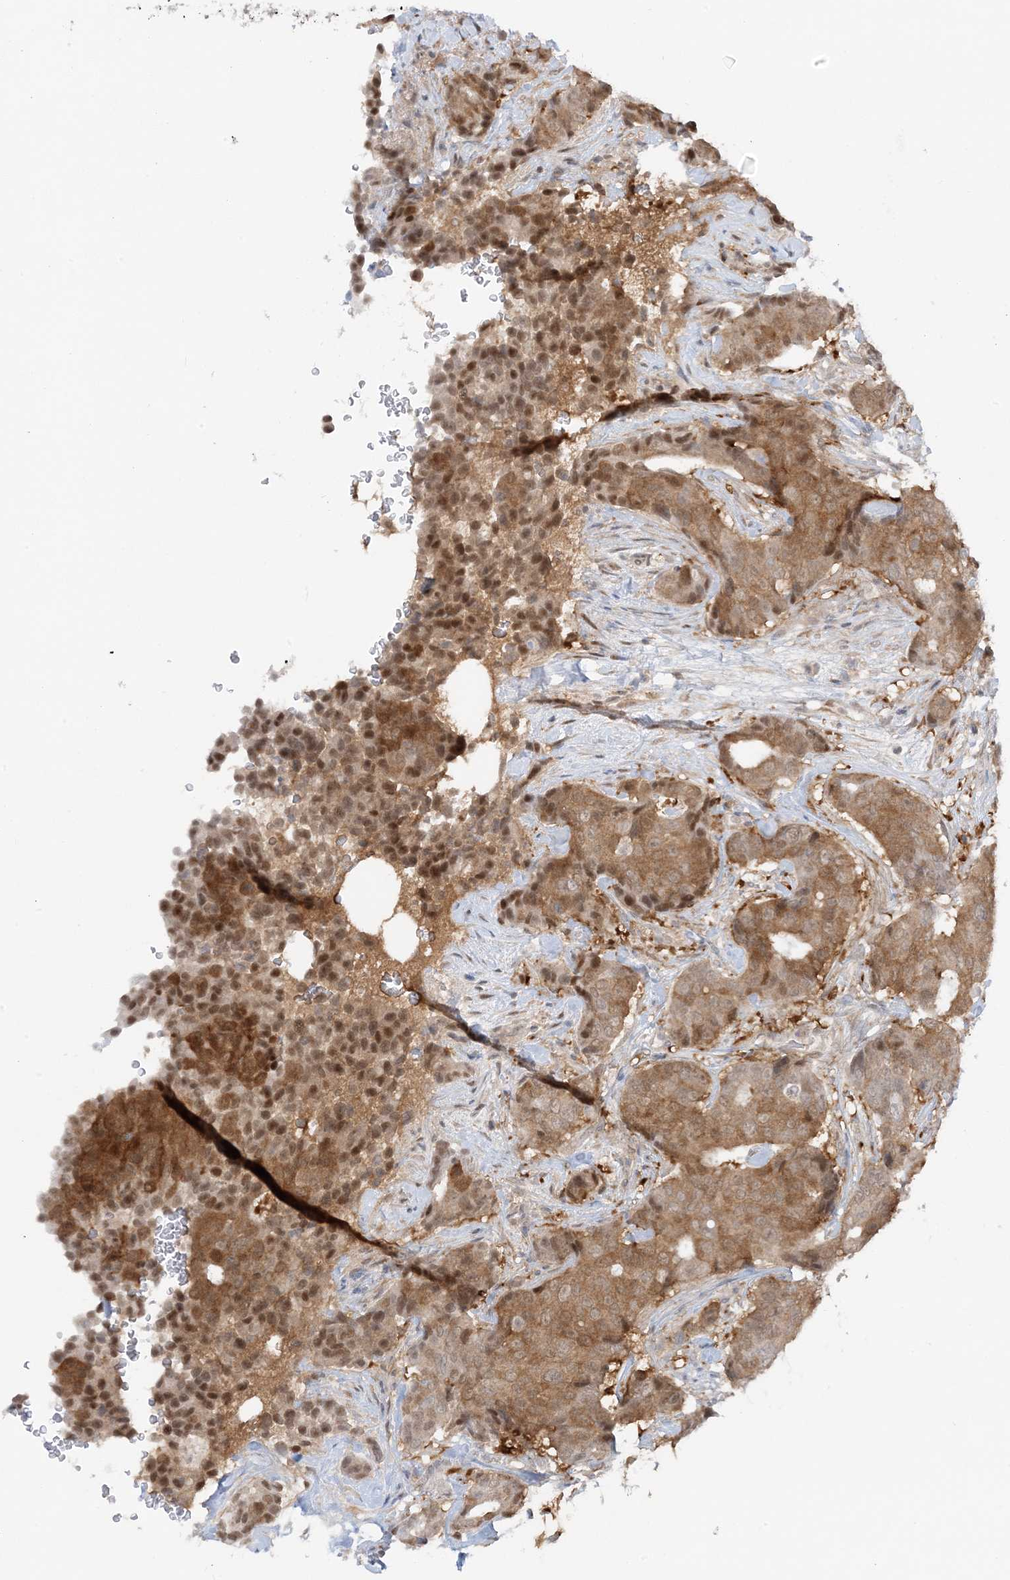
{"staining": {"intensity": "moderate", "quantity": ">75%", "location": "cytoplasmic/membranous"}, "tissue": "breast cancer", "cell_type": "Tumor cells", "image_type": "cancer", "snomed": [{"axis": "morphology", "description": "Duct carcinoma"}, {"axis": "topography", "description": "Breast"}], "caption": "Immunohistochemistry of human breast cancer (infiltrating ductal carcinoma) demonstrates medium levels of moderate cytoplasmic/membranous expression in approximately >75% of tumor cells. (IHC, brightfield microscopy, high magnification).", "gene": "OGA", "patient": {"sex": "female", "age": 75}}